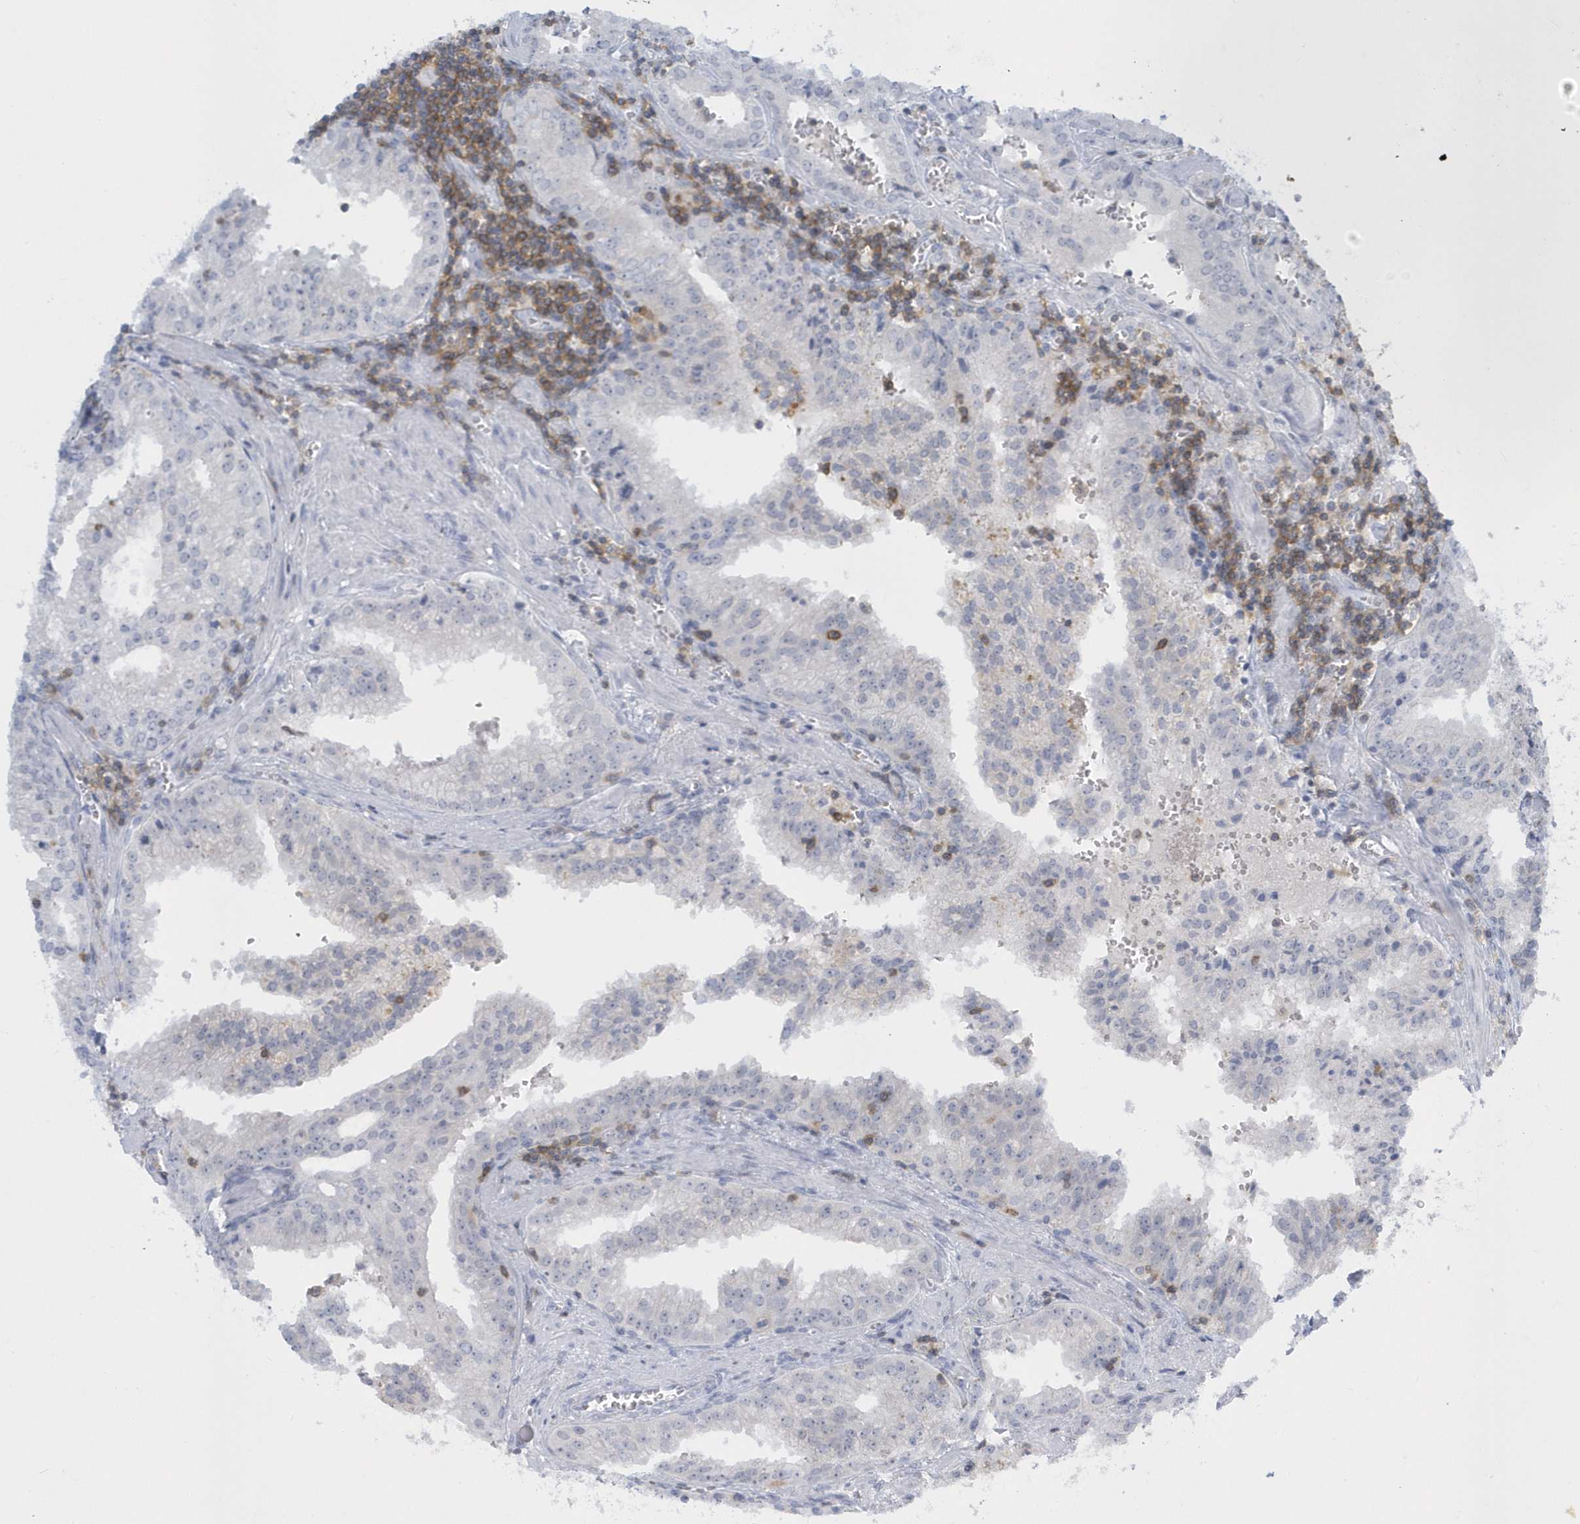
{"staining": {"intensity": "negative", "quantity": "none", "location": "none"}, "tissue": "prostate cancer", "cell_type": "Tumor cells", "image_type": "cancer", "snomed": [{"axis": "morphology", "description": "Adenocarcinoma, High grade"}, {"axis": "topography", "description": "Prostate"}], "caption": "Immunohistochemical staining of human prostate adenocarcinoma (high-grade) shows no significant positivity in tumor cells.", "gene": "PSD4", "patient": {"sex": "male", "age": 68}}